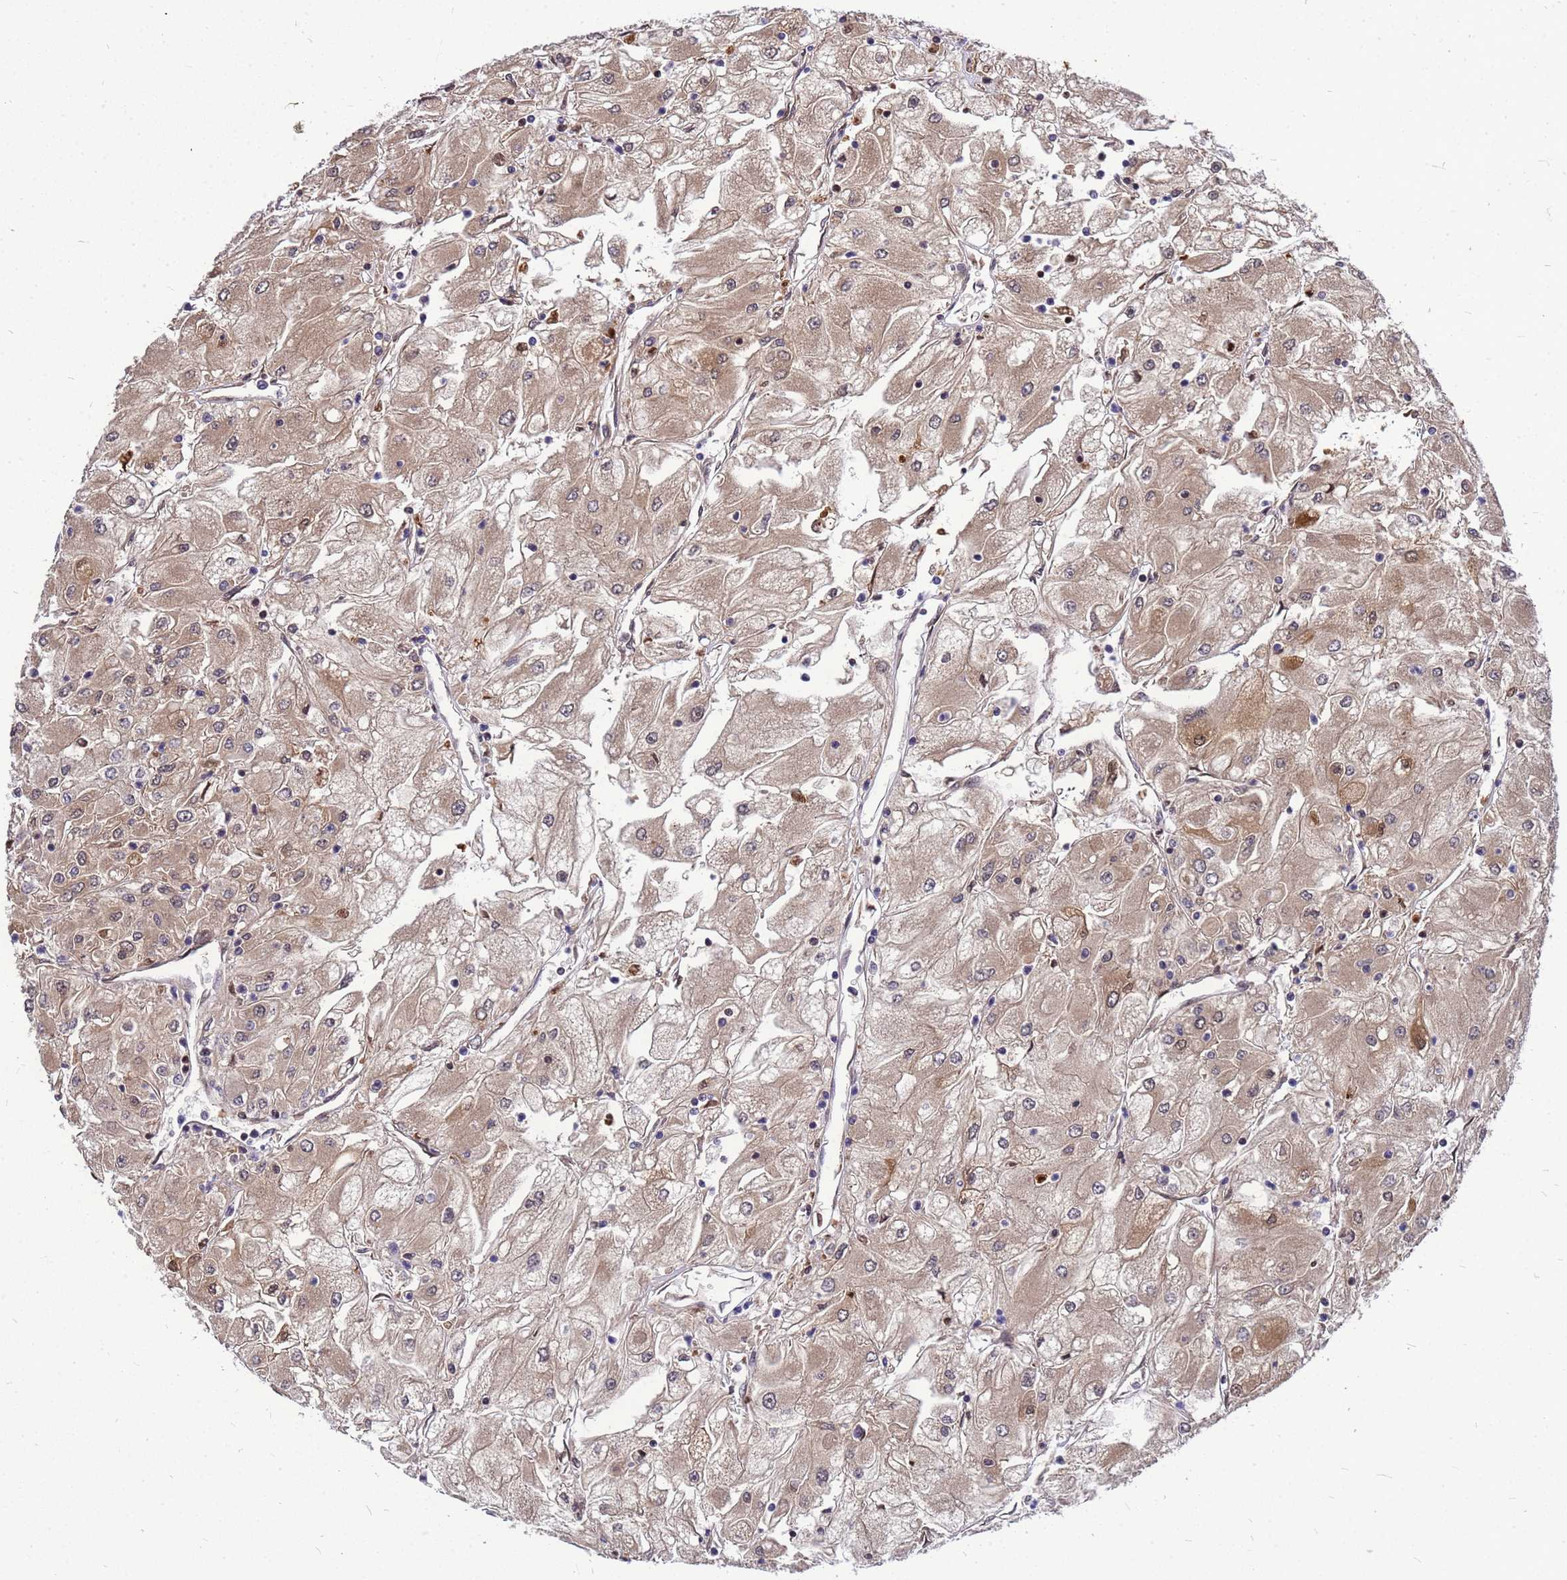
{"staining": {"intensity": "moderate", "quantity": ">75%", "location": "cytoplasmic/membranous"}, "tissue": "renal cancer", "cell_type": "Tumor cells", "image_type": "cancer", "snomed": [{"axis": "morphology", "description": "Adenocarcinoma, NOS"}, {"axis": "topography", "description": "Kidney"}], "caption": "Immunohistochemistry (IHC) of human renal cancer (adenocarcinoma) displays medium levels of moderate cytoplasmic/membranous expression in approximately >75% of tumor cells.", "gene": "CMC4", "patient": {"sex": "male", "age": 80}}